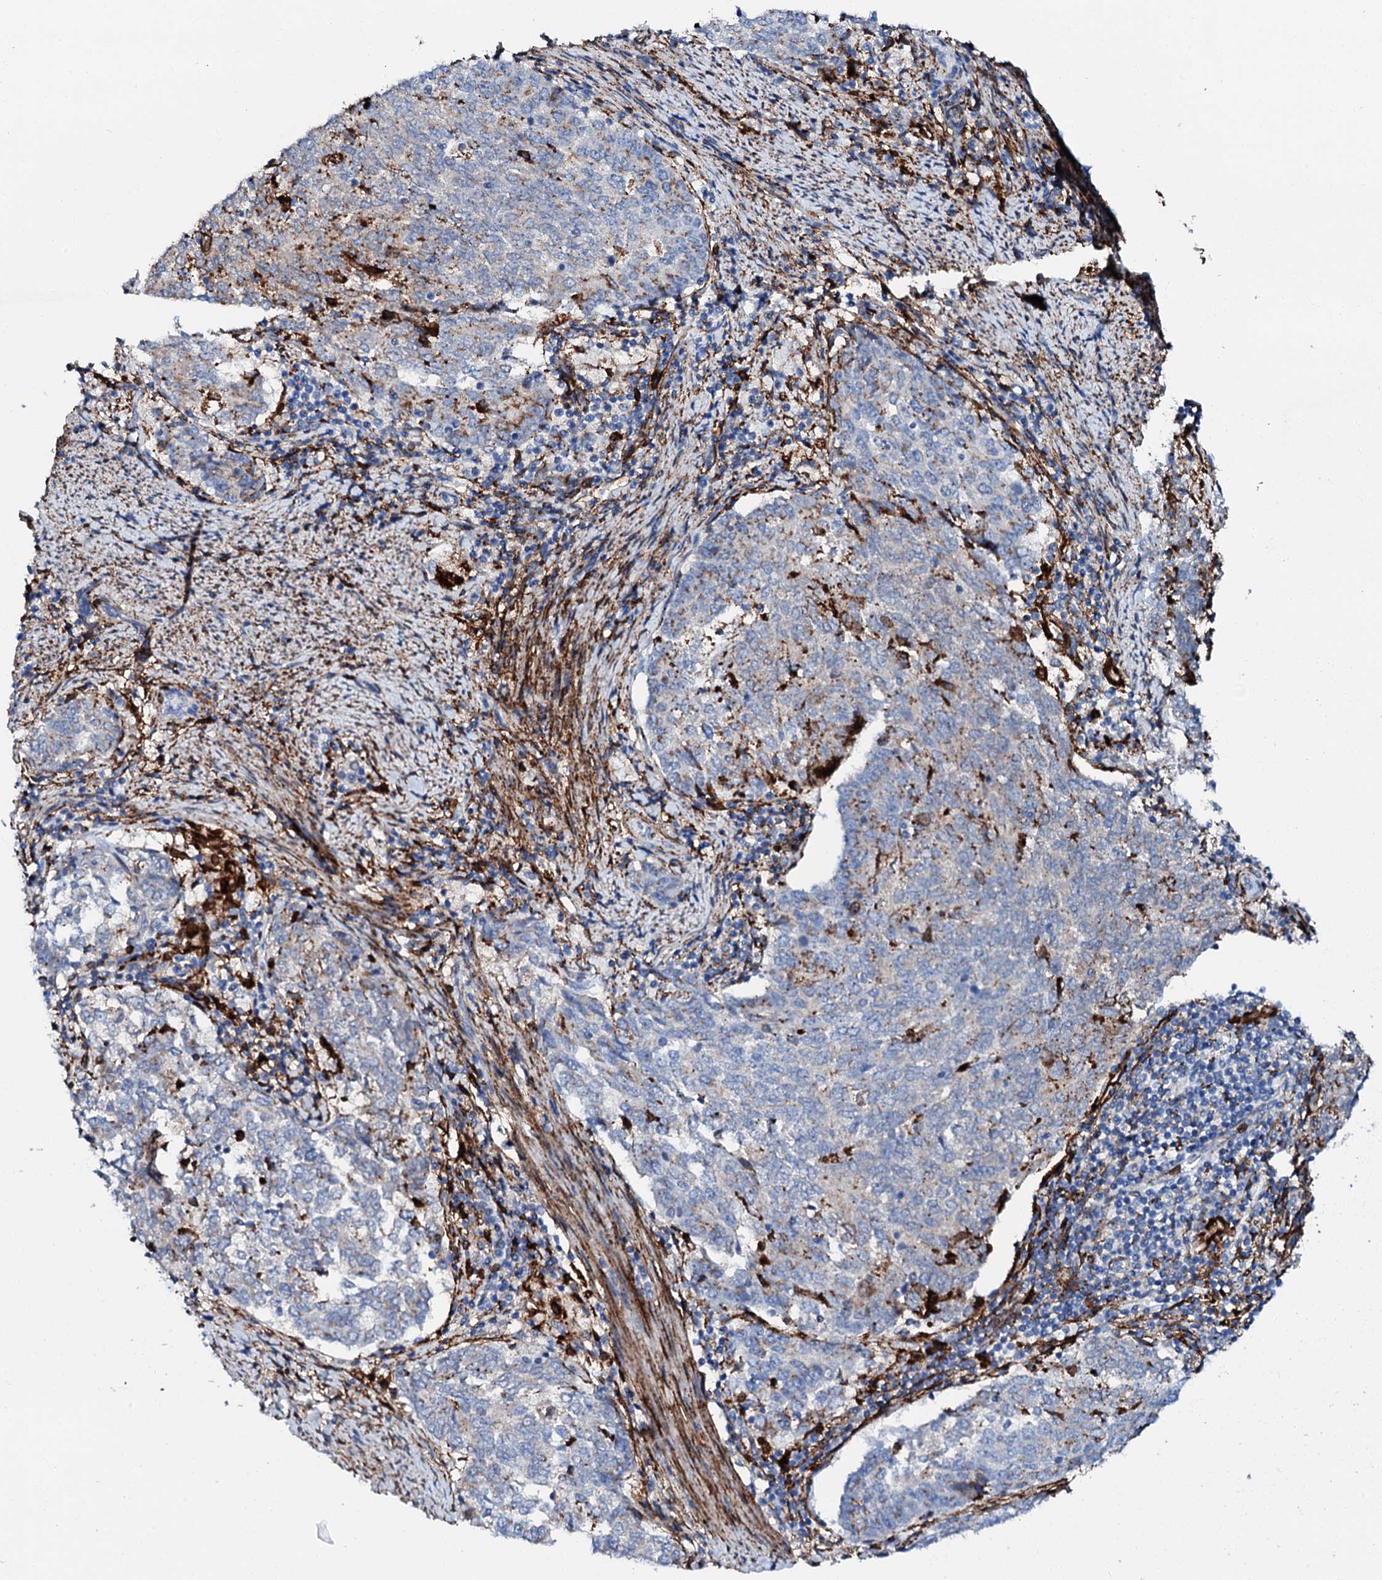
{"staining": {"intensity": "moderate", "quantity": "<25%", "location": "cytoplasmic/membranous"}, "tissue": "endometrial cancer", "cell_type": "Tumor cells", "image_type": "cancer", "snomed": [{"axis": "morphology", "description": "Adenocarcinoma, NOS"}, {"axis": "topography", "description": "Endometrium"}], "caption": "This histopathology image demonstrates immunohistochemistry staining of endometrial cancer, with low moderate cytoplasmic/membranous expression in approximately <25% of tumor cells.", "gene": "MED13L", "patient": {"sex": "female", "age": 80}}